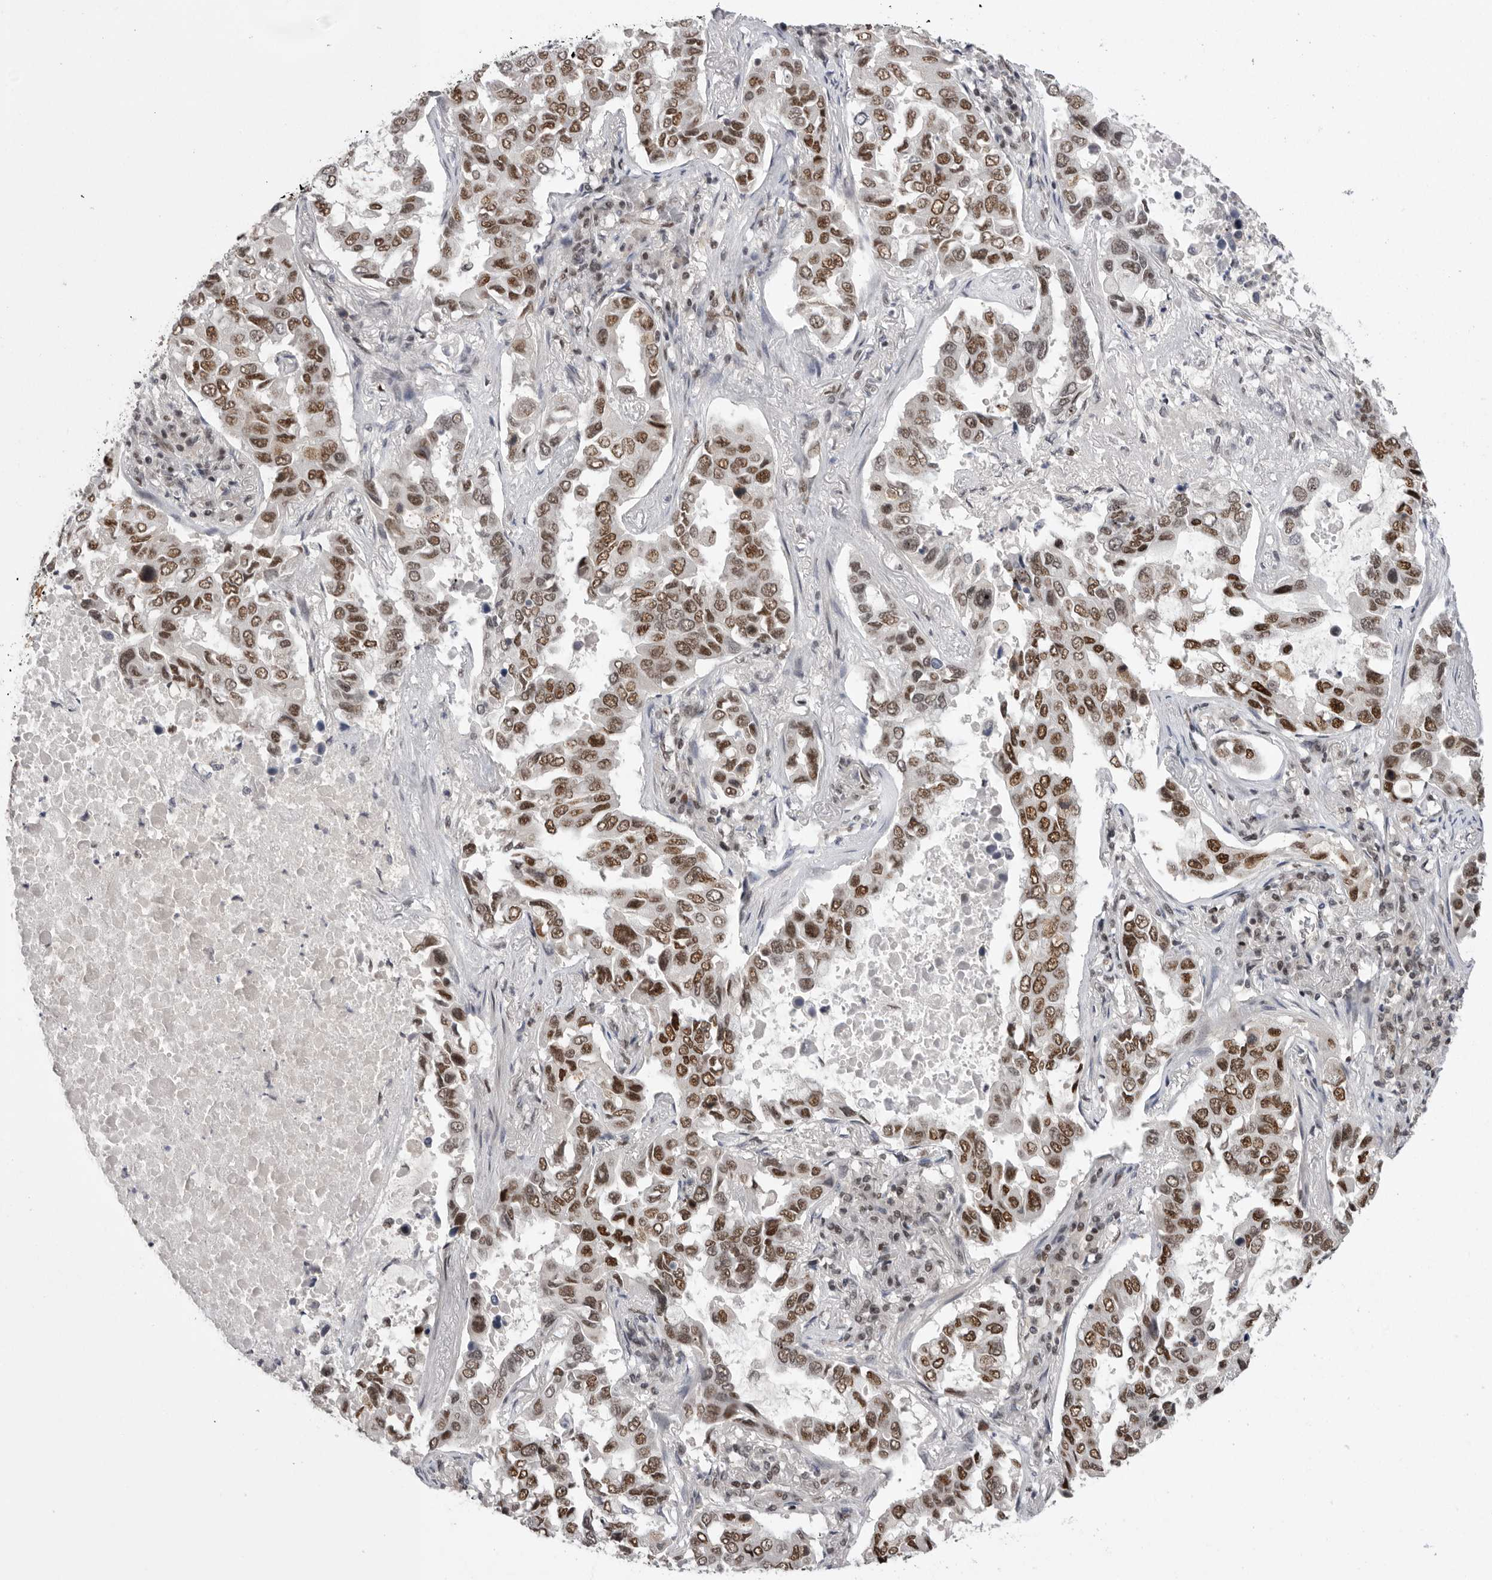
{"staining": {"intensity": "moderate", "quantity": ">75%", "location": "nuclear"}, "tissue": "lung cancer", "cell_type": "Tumor cells", "image_type": "cancer", "snomed": [{"axis": "morphology", "description": "Adenocarcinoma, NOS"}, {"axis": "topography", "description": "Lung"}], "caption": "A photomicrograph of lung cancer (adenocarcinoma) stained for a protein reveals moderate nuclear brown staining in tumor cells.", "gene": "POU5F1", "patient": {"sex": "male", "age": 64}}